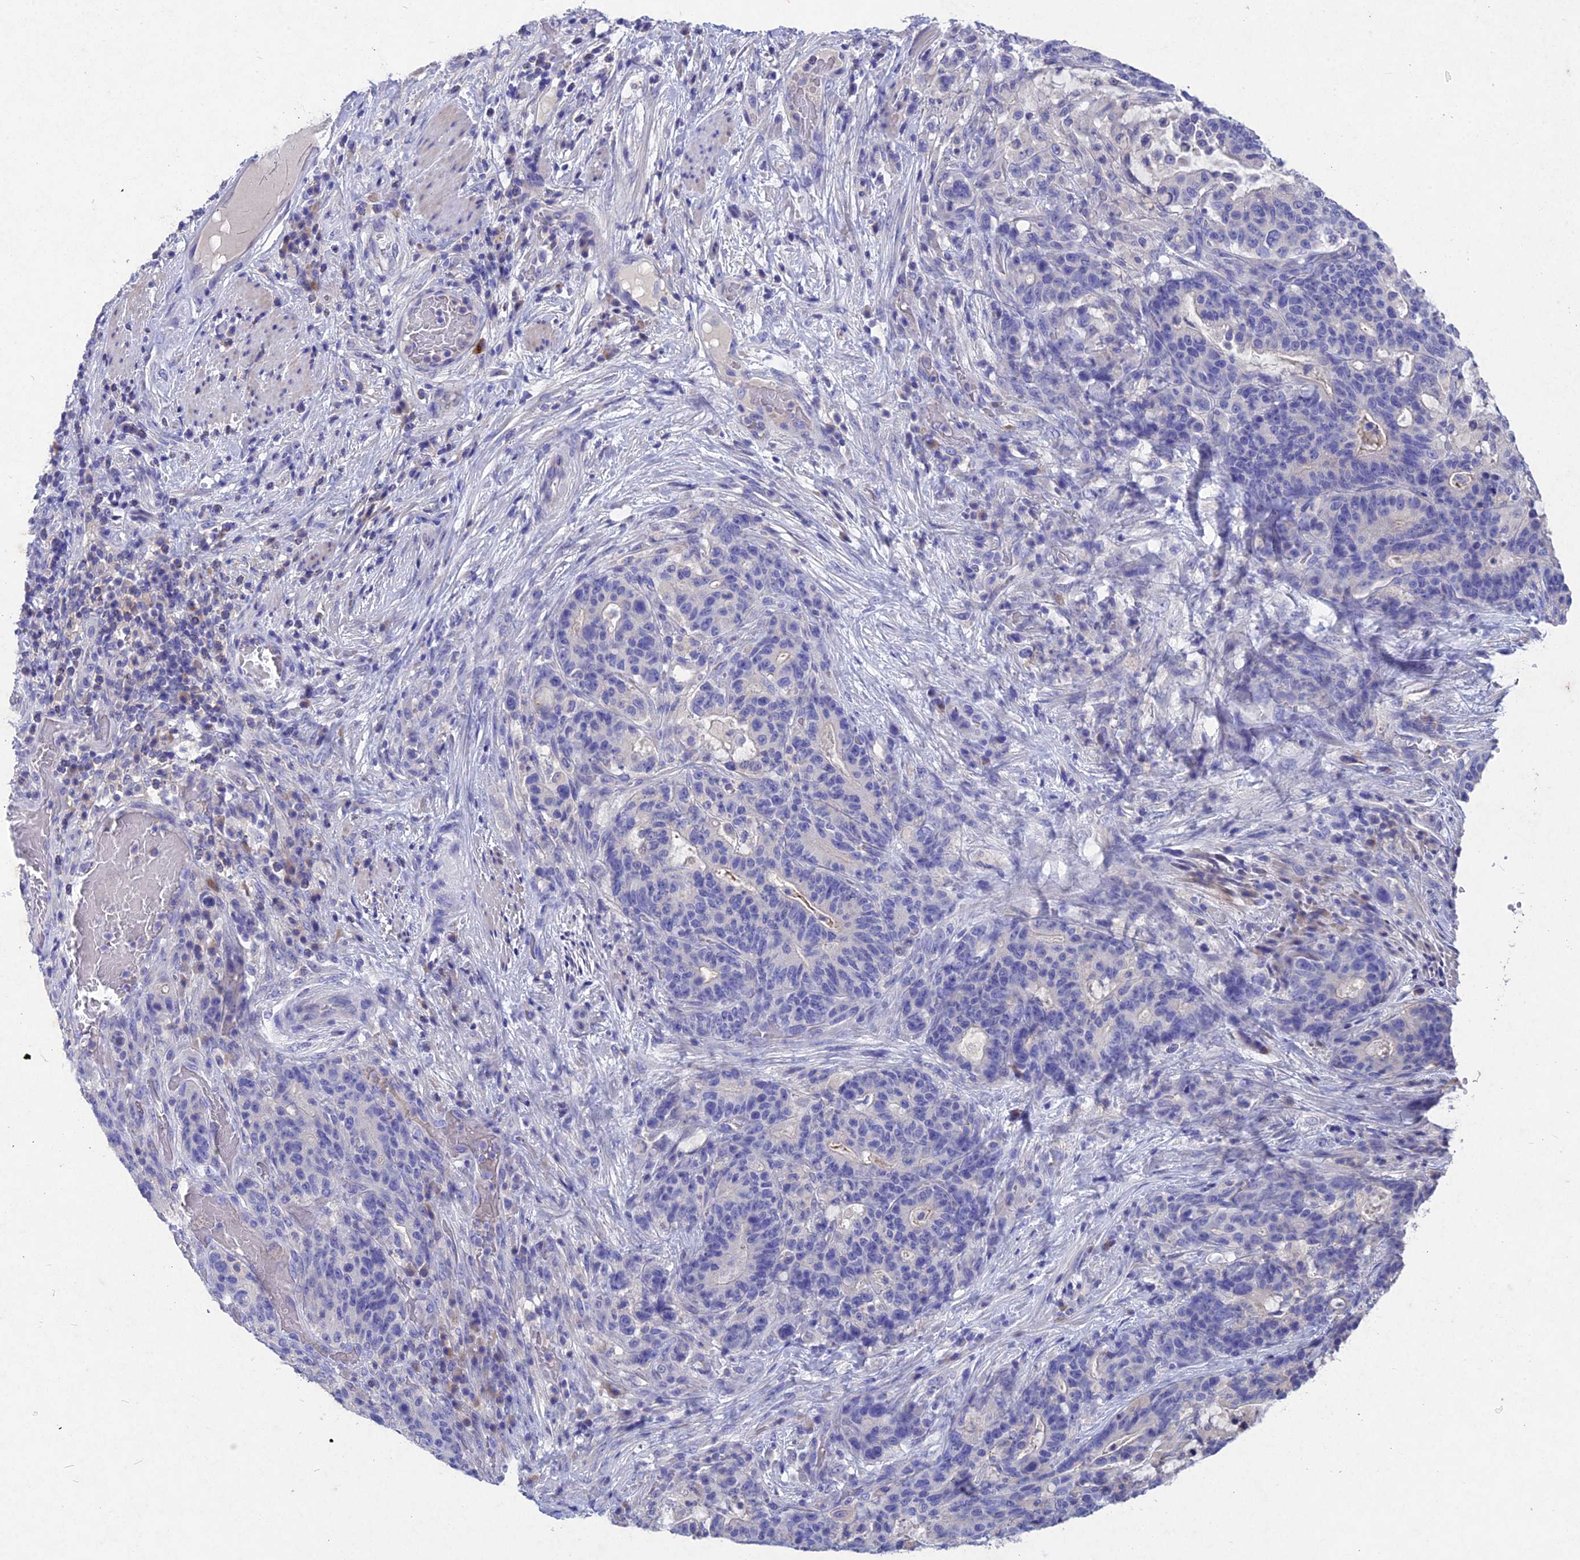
{"staining": {"intensity": "negative", "quantity": "none", "location": "none"}, "tissue": "stomach cancer", "cell_type": "Tumor cells", "image_type": "cancer", "snomed": [{"axis": "morphology", "description": "Normal tissue, NOS"}, {"axis": "morphology", "description": "Adenocarcinoma, NOS"}, {"axis": "topography", "description": "Stomach"}], "caption": "Stomach cancer stained for a protein using IHC exhibits no staining tumor cells.", "gene": "DEFB119", "patient": {"sex": "female", "age": 64}}